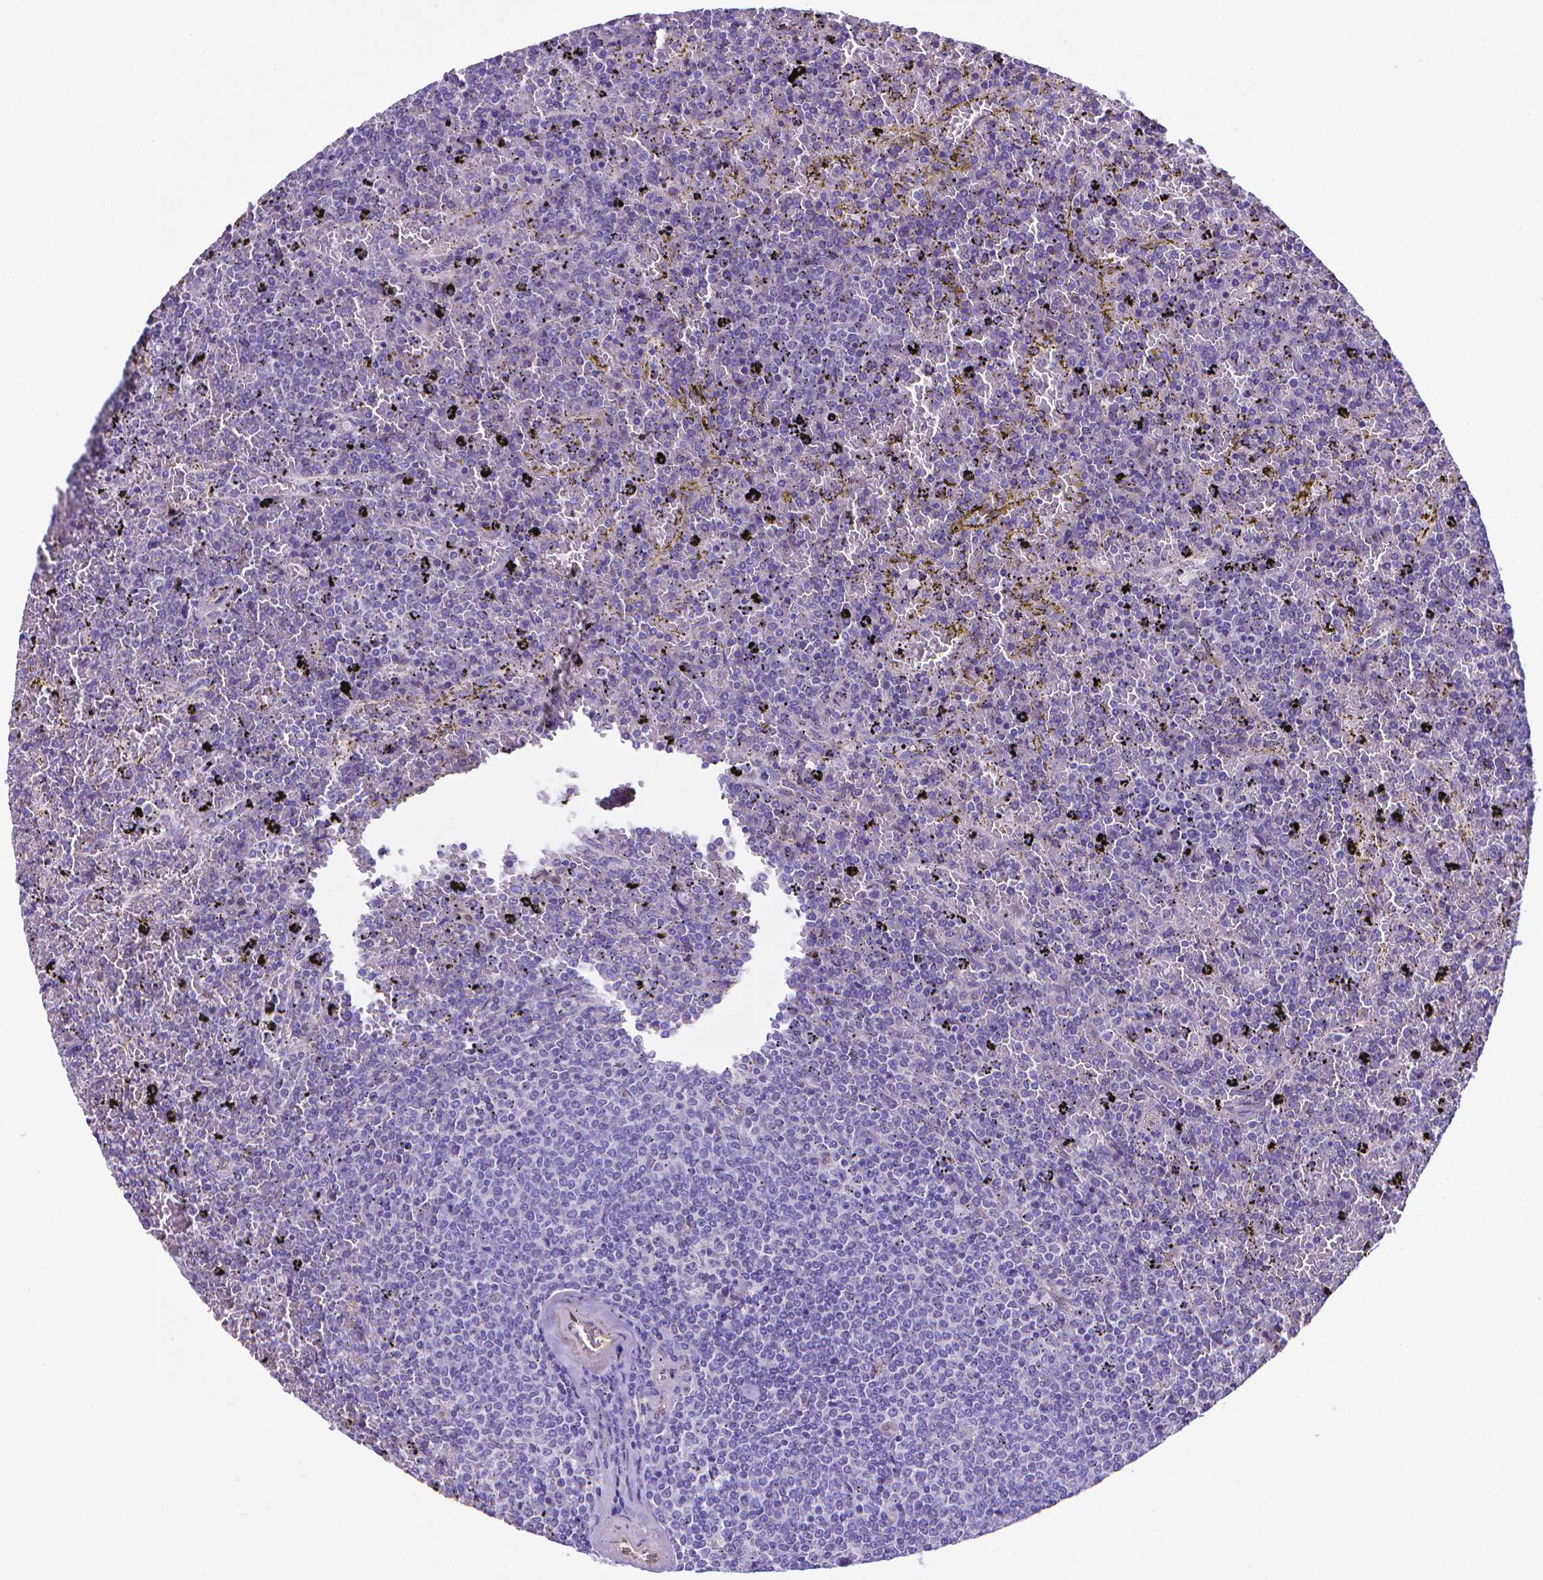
{"staining": {"intensity": "negative", "quantity": "none", "location": "none"}, "tissue": "lymphoma", "cell_type": "Tumor cells", "image_type": "cancer", "snomed": [{"axis": "morphology", "description": "Malignant lymphoma, non-Hodgkin's type, Low grade"}, {"axis": "topography", "description": "Spleen"}], "caption": "Tumor cells show no significant protein expression in low-grade malignant lymphoma, non-Hodgkin's type. (DAB immunohistochemistry visualized using brightfield microscopy, high magnification).", "gene": "CLIC4", "patient": {"sex": "female", "age": 77}}